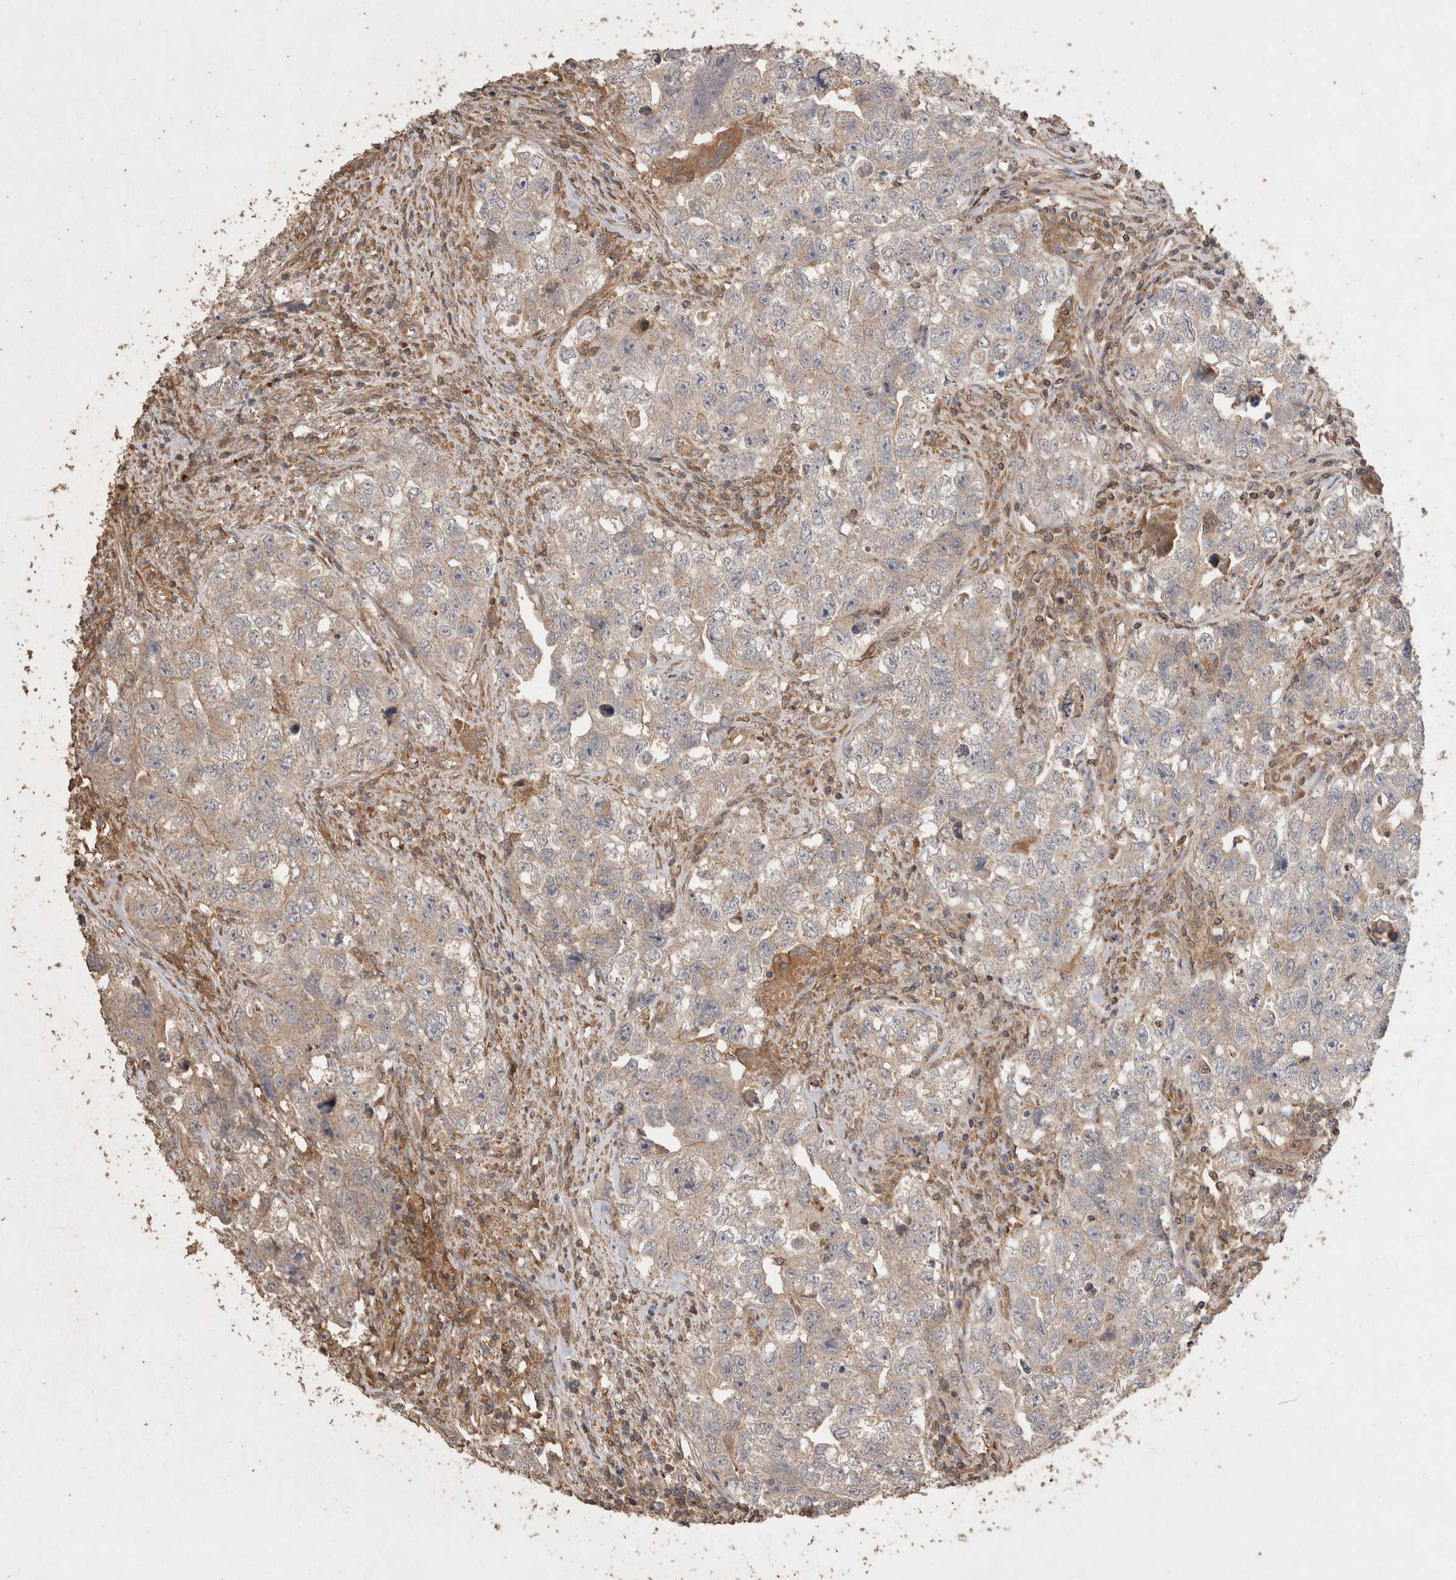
{"staining": {"intensity": "weak", "quantity": "<25%", "location": "cytoplasmic/membranous"}, "tissue": "testis cancer", "cell_type": "Tumor cells", "image_type": "cancer", "snomed": [{"axis": "morphology", "description": "Seminoma, NOS"}, {"axis": "morphology", "description": "Carcinoma, Embryonal, NOS"}, {"axis": "topography", "description": "Testis"}], "caption": "The photomicrograph shows no significant positivity in tumor cells of testis embryonal carcinoma.", "gene": "SNX31", "patient": {"sex": "male", "age": 43}}